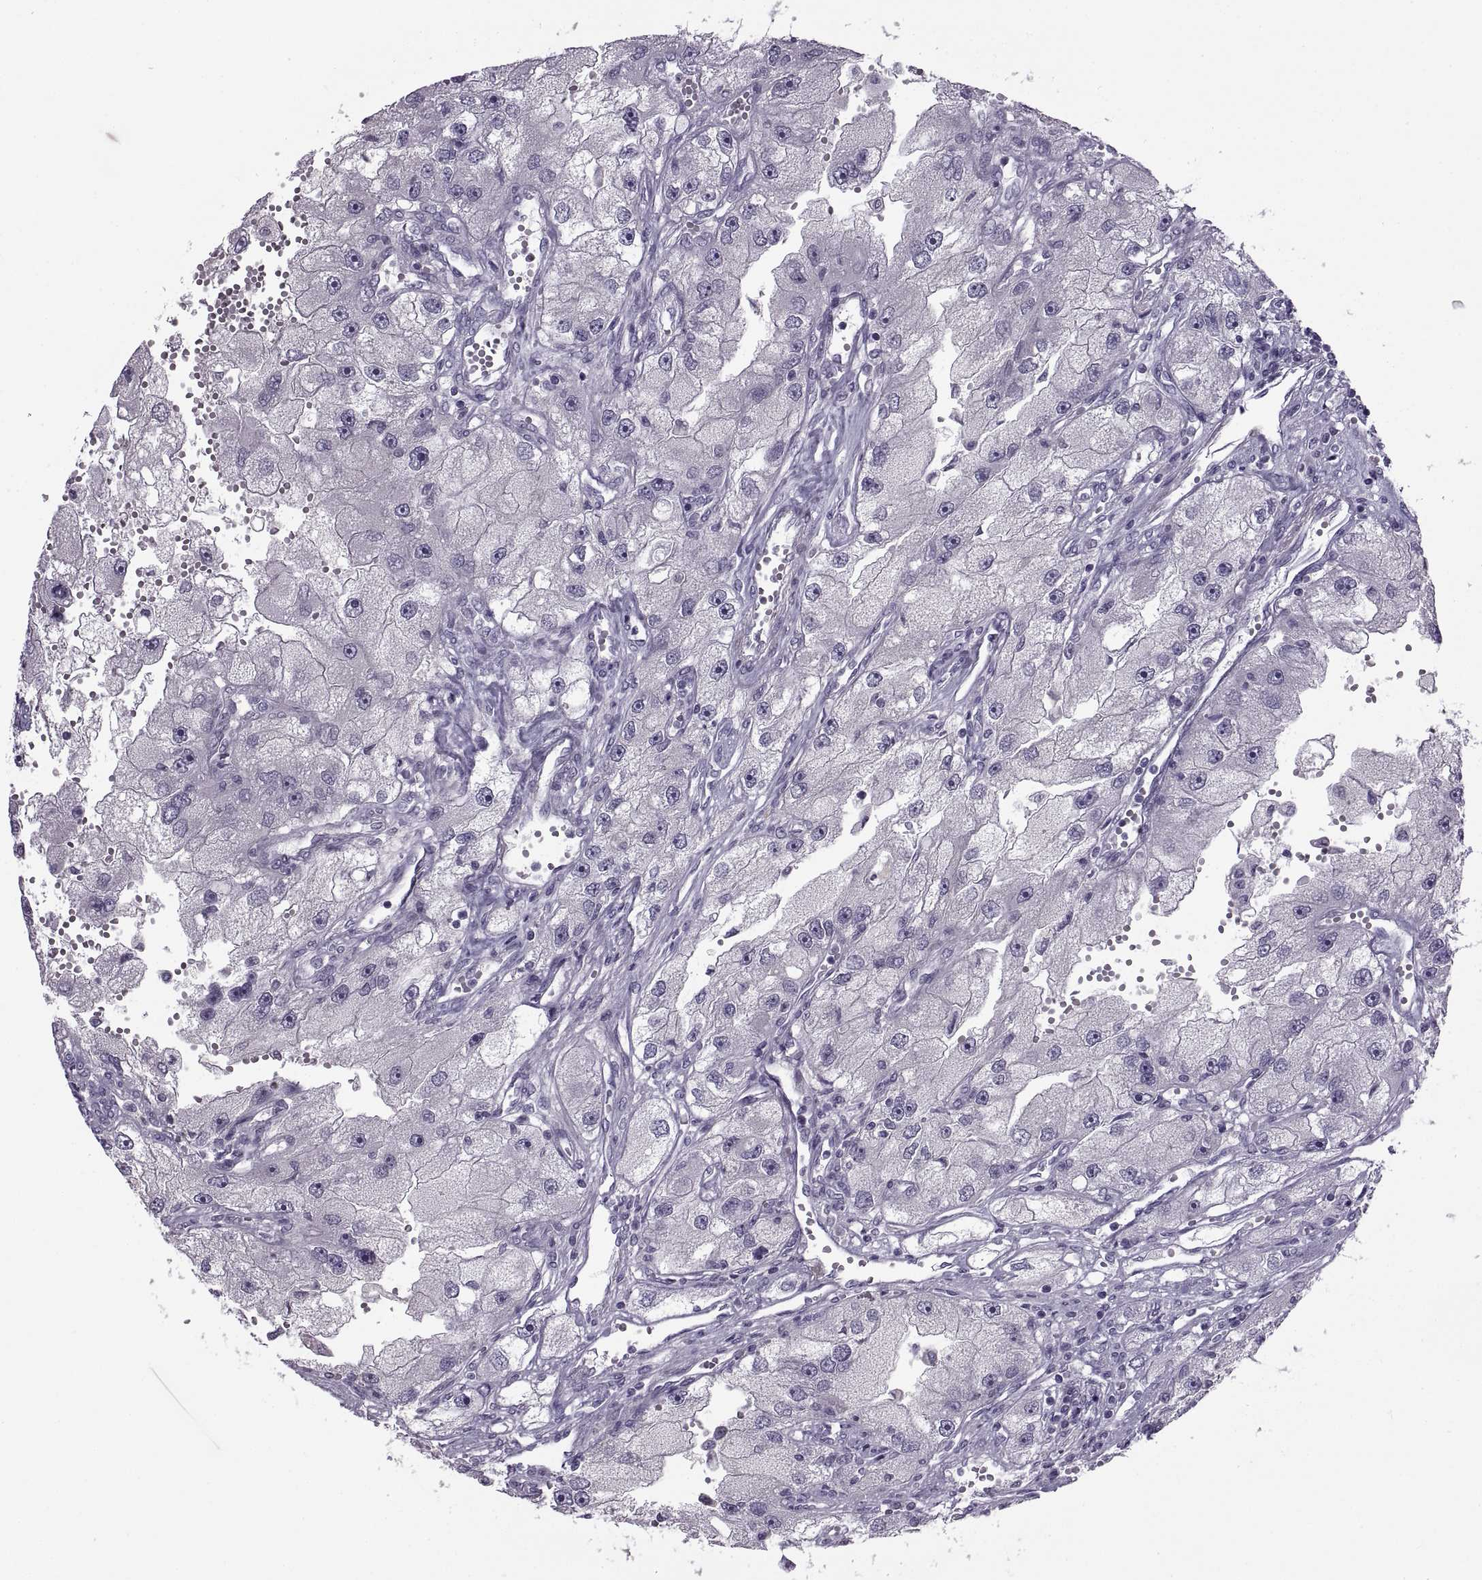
{"staining": {"intensity": "negative", "quantity": "none", "location": "none"}, "tissue": "renal cancer", "cell_type": "Tumor cells", "image_type": "cancer", "snomed": [{"axis": "morphology", "description": "Adenocarcinoma, NOS"}, {"axis": "topography", "description": "Kidney"}], "caption": "There is no significant staining in tumor cells of renal cancer. The staining was performed using DAB to visualize the protein expression in brown, while the nuclei were stained in blue with hematoxylin (Magnification: 20x).", "gene": "BSPH1", "patient": {"sex": "male", "age": 63}}